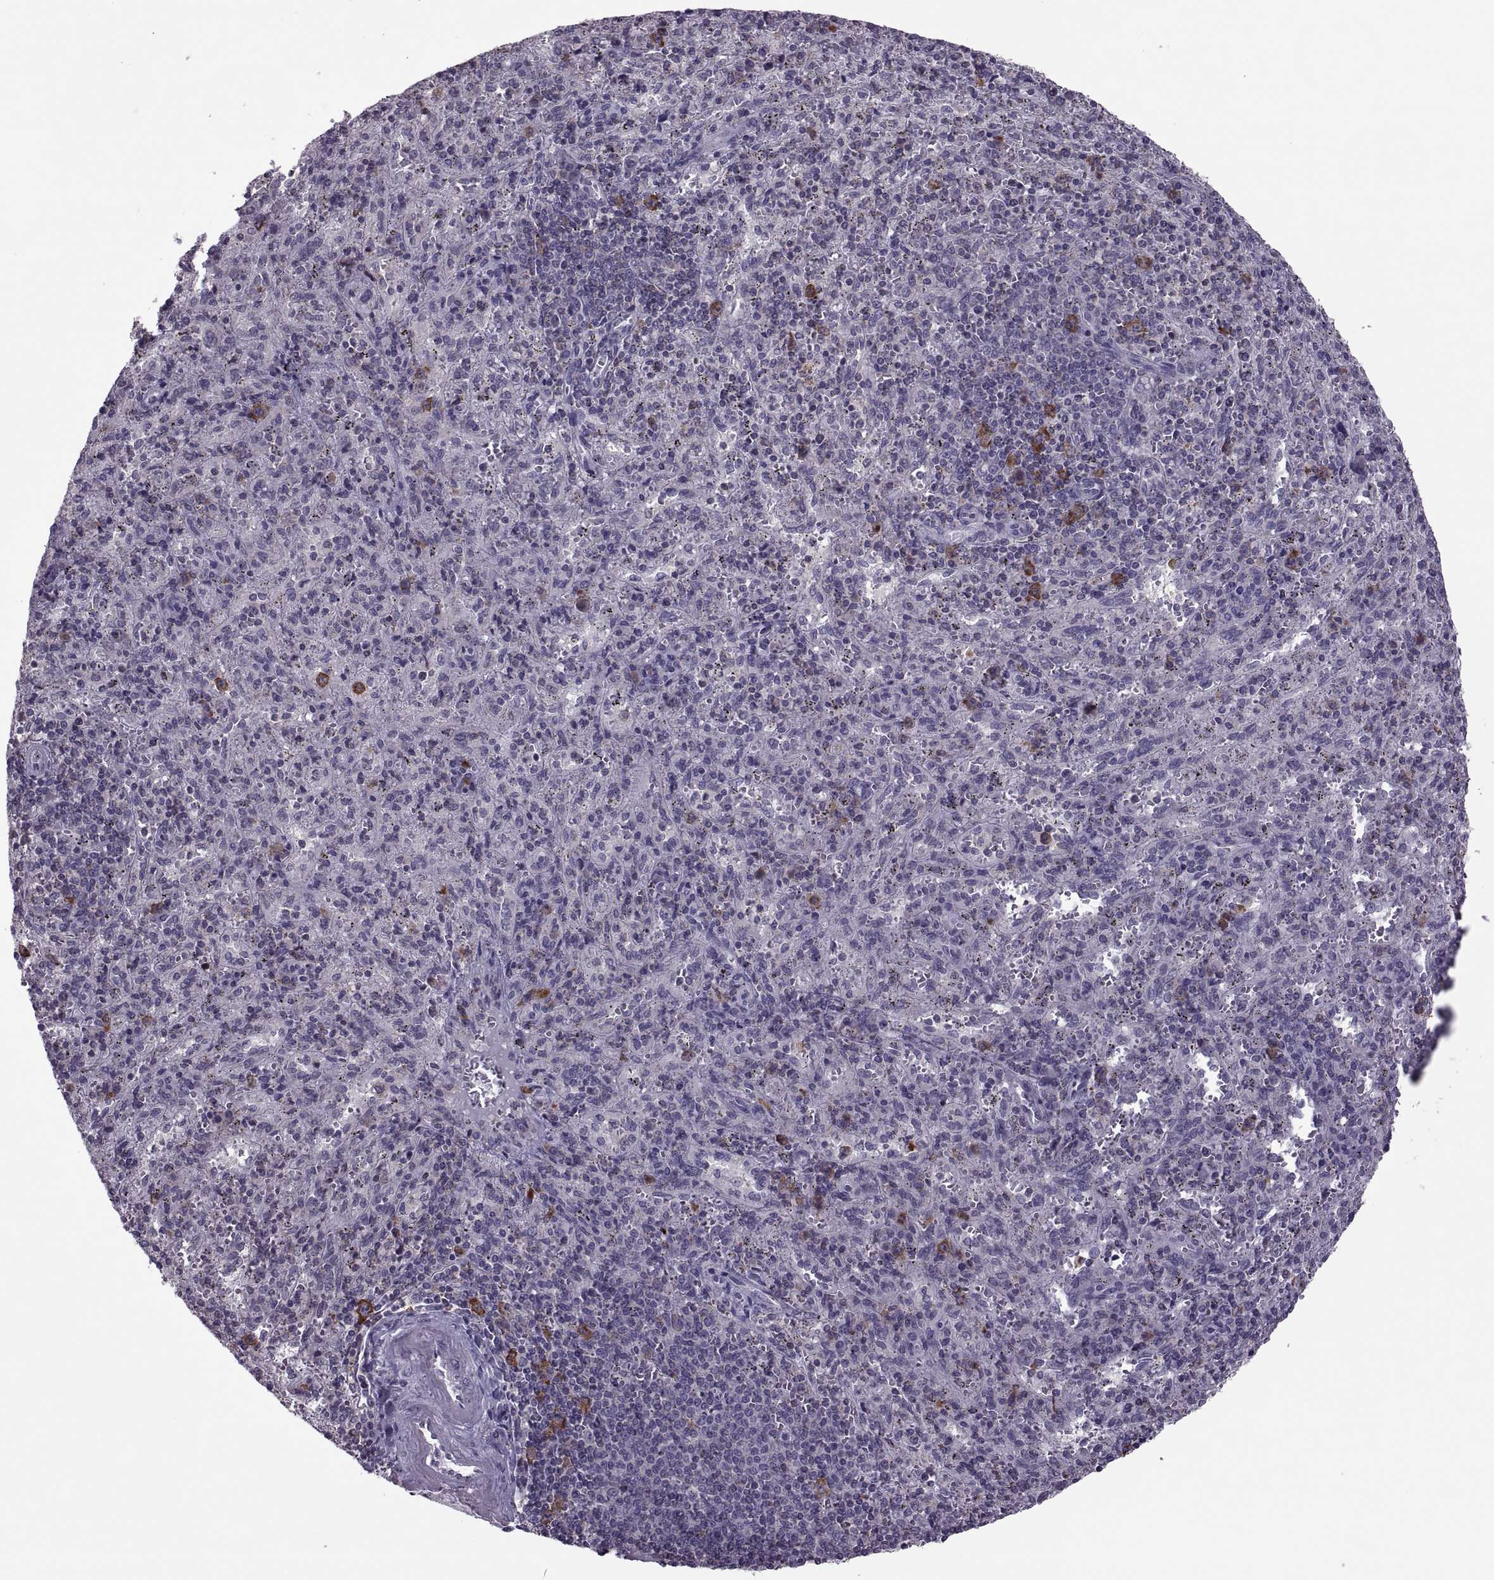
{"staining": {"intensity": "negative", "quantity": "none", "location": "none"}, "tissue": "spleen", "cell_type": "Cells in red pulp", "image_type": "normal", "snomed": [{"axis": "morphology", "description": "Normal tissue, NOS"}, {"axis": "topography", "description": "Spleen"}], "caption": "Photomicrograph shows no protein expression in cells in red pulp of benign spleen.", "gene": "PABPC1", "patient": {"sex": "male", "age": 57}}